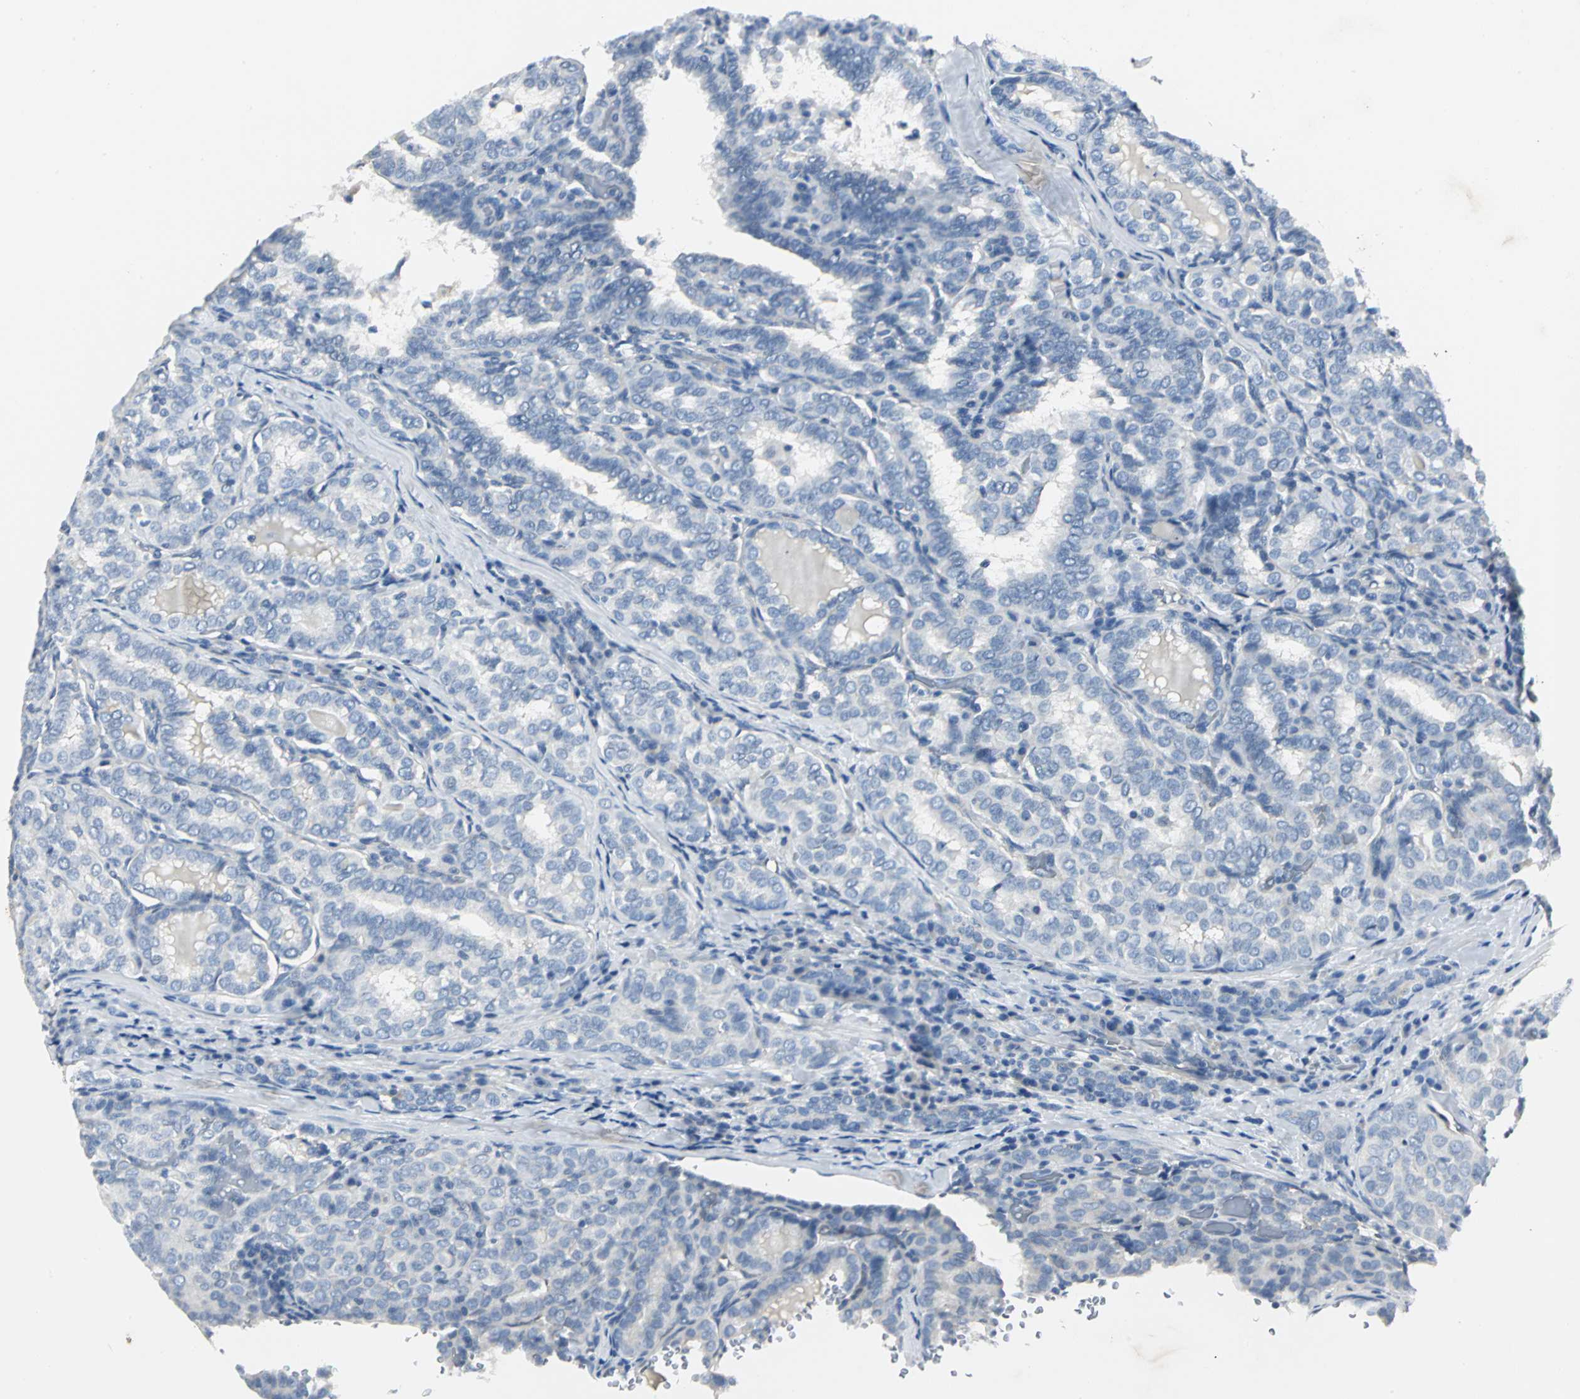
{"staining": {"intensity": "negative", "quantity": "none", "location": "none"}, "tissue": "thyroid cancer", "cell_type": "Tumor cells", "image_type": "cancer", "snomed": [{"axis": "morphology", "description": "Normal tissue, NOS"}, {"axis": "morphology", "description": "Papillary adenocarcinoma, NOS"}, {"axis": "topography", "description": "Thyroid gland"}], "caption": "Immunohistochemistry (IHC) of human thyroid cancer (papillary adenocarcinoma) reveals no expression in tumor cells. (DAB immunohistochemistry visualized using brightfield microscopy, high magnification).", "gene": "RIPOR1", "patient": {"sex": "female", "age": 30}}